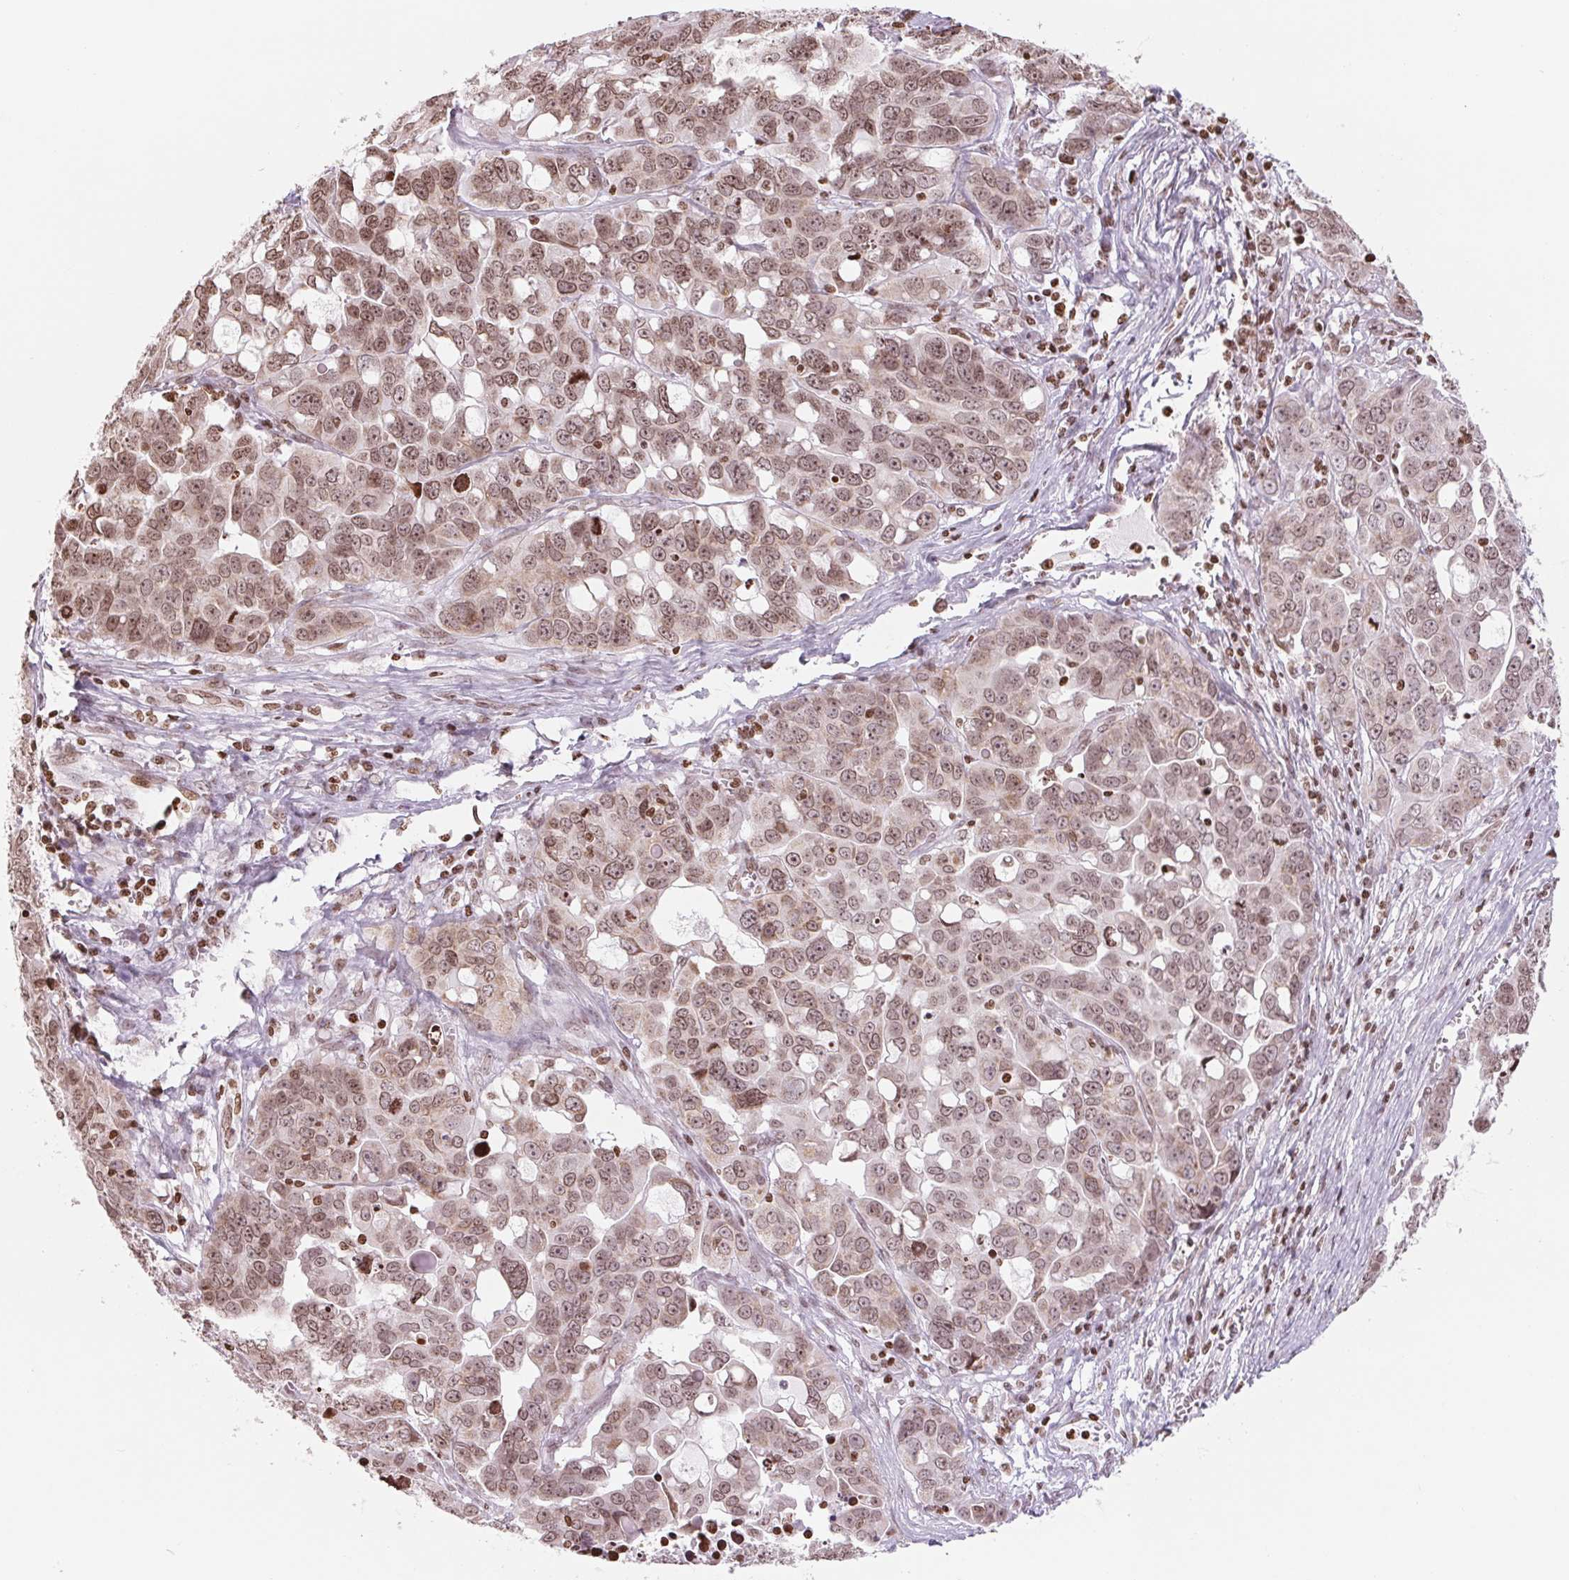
{"staining": {"intensity": "moderate", "quantity": ">75%", "location": "nuclear"}, "tissue": "ovarian cancer", "cell_type": "Tumor cells", "image_type": "cancer", "snomed": [{"axis": "morphology", "description": "Carcinoma, endometroid"}, {"axis": "topography", "description": "Ovary"}], "caption": "Immunohistochemistry (IHC) image of neoplastic tissue: human ovarian cancer (endometroid carcinoma) stained using immunohistochemistry exhibits medium levels of moderate protein expression localized specifically in the nuclear of tumor cells, appearing as a nuclear brown color.", "gene": "SMIM12", "patient": {"sex": "female", "age": 78}}